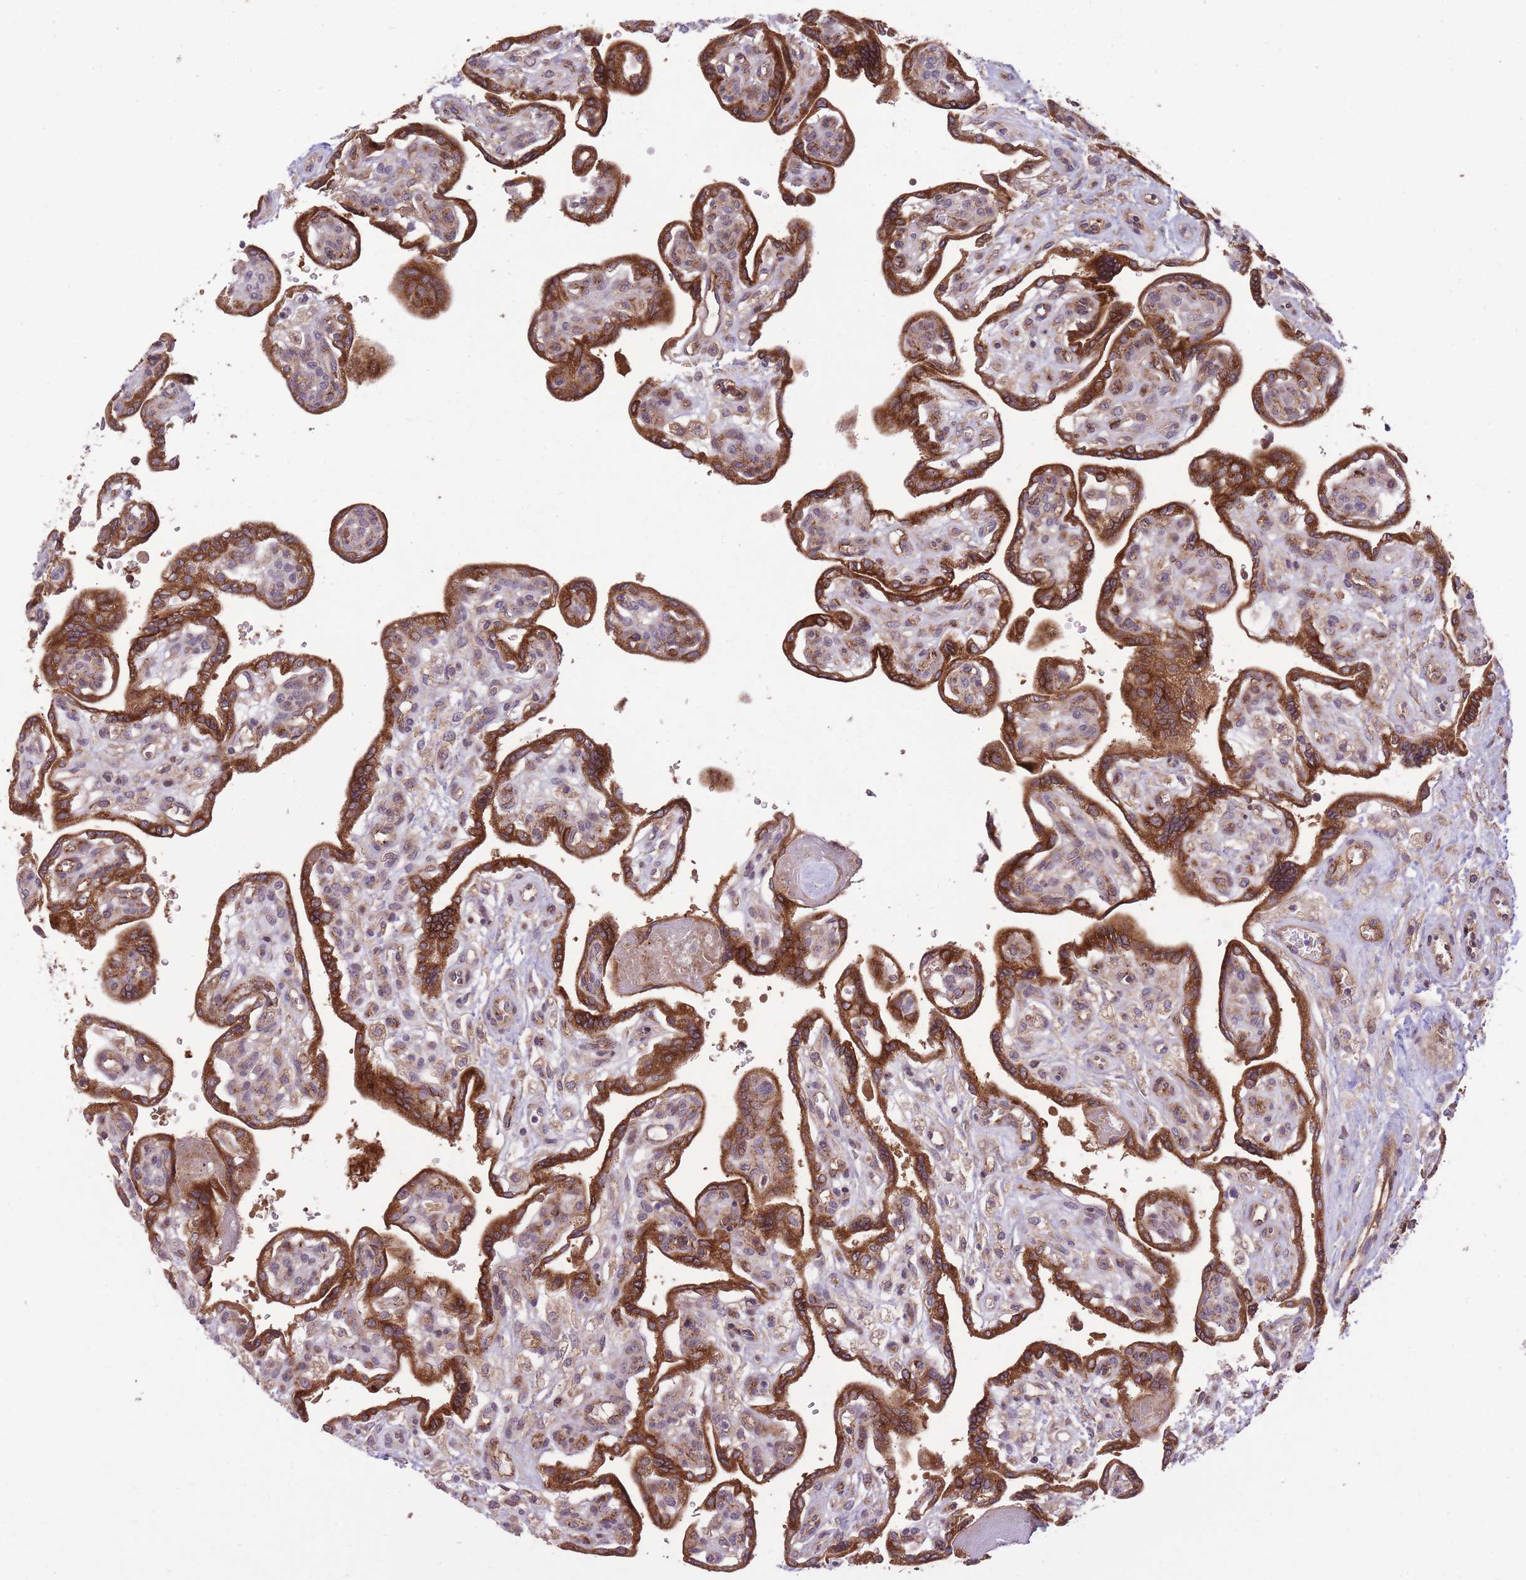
{"staining": {"intensity": "moderate", "quantity": ">75%", "location": "cytoplasmic/membranous"}, "tissue": "placenta", "cell_type": "Decidual cells", "image_type": "normal", "snomed": [{"axis": "morphology", "description": "Normal tissue, NOS"}, {"axis": "topography", "description": "Placenta"}], "caption": "Unremarkable placenta shows moderate cytoplasmic/membranous expression in about >75% of decidual cells (Brightfield microscopy of DAB IHC at high magnification)..", "gene": "CISH", "patient": {"sex": "female", "age": 39}}